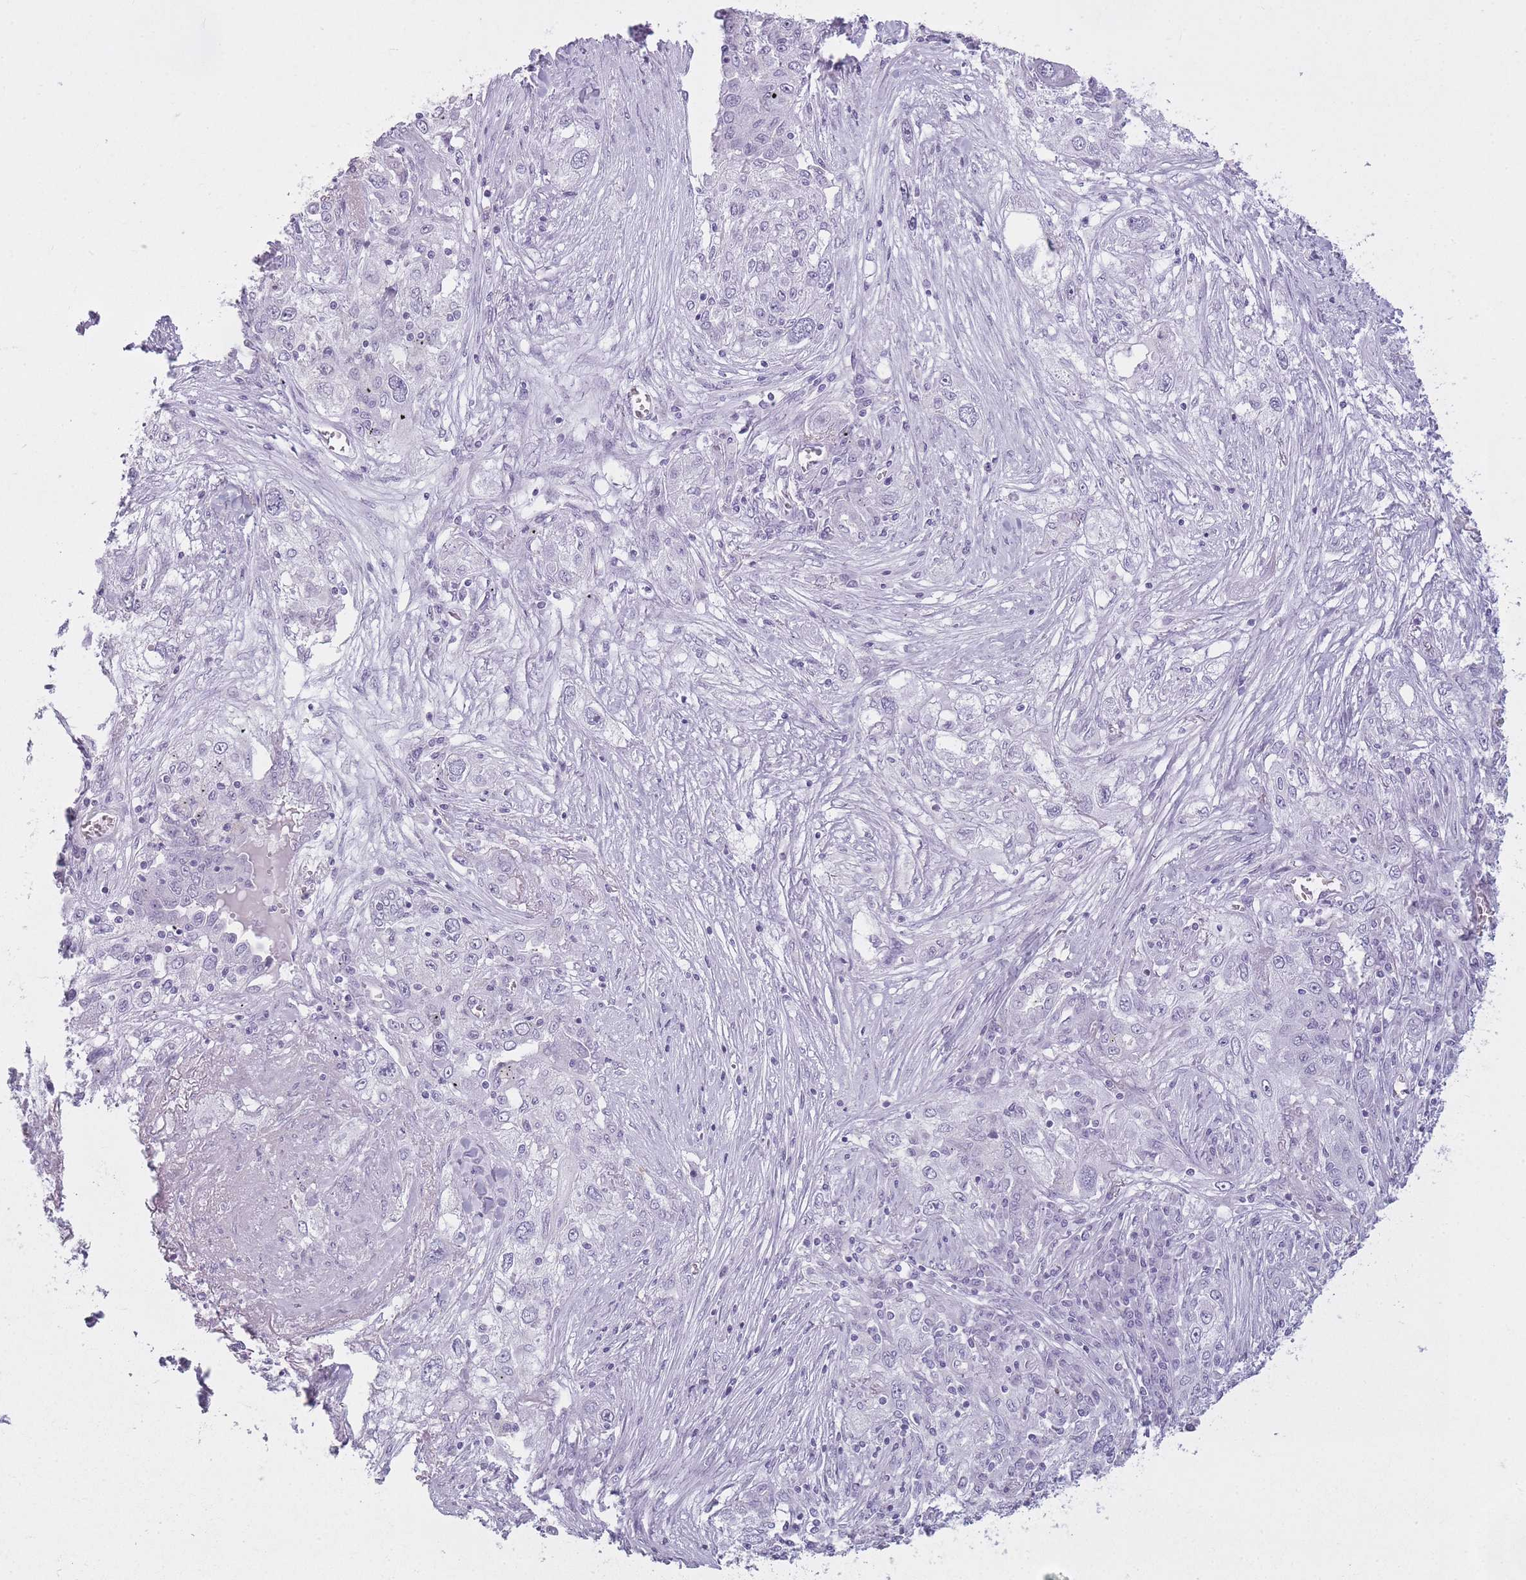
{"staining": {"intensity": "negative", "quantity": "none", "location": "none"}, "tissue": "lung cancer", "cell_type": "Tumor cells", "image_type": "cancer", "snomed": [{"axis": "morphology", "description": "Squamous cell carcinoma, NOS"}, {"axis": "topography", "description": "Lung"}], "caption": "Immunohistochemistry of human squamous cell carcinoma (lung) reveals no staining in tumor cells.", "gene": "GOLGA6D", "patient": {"sex": "female", "age": 69}}